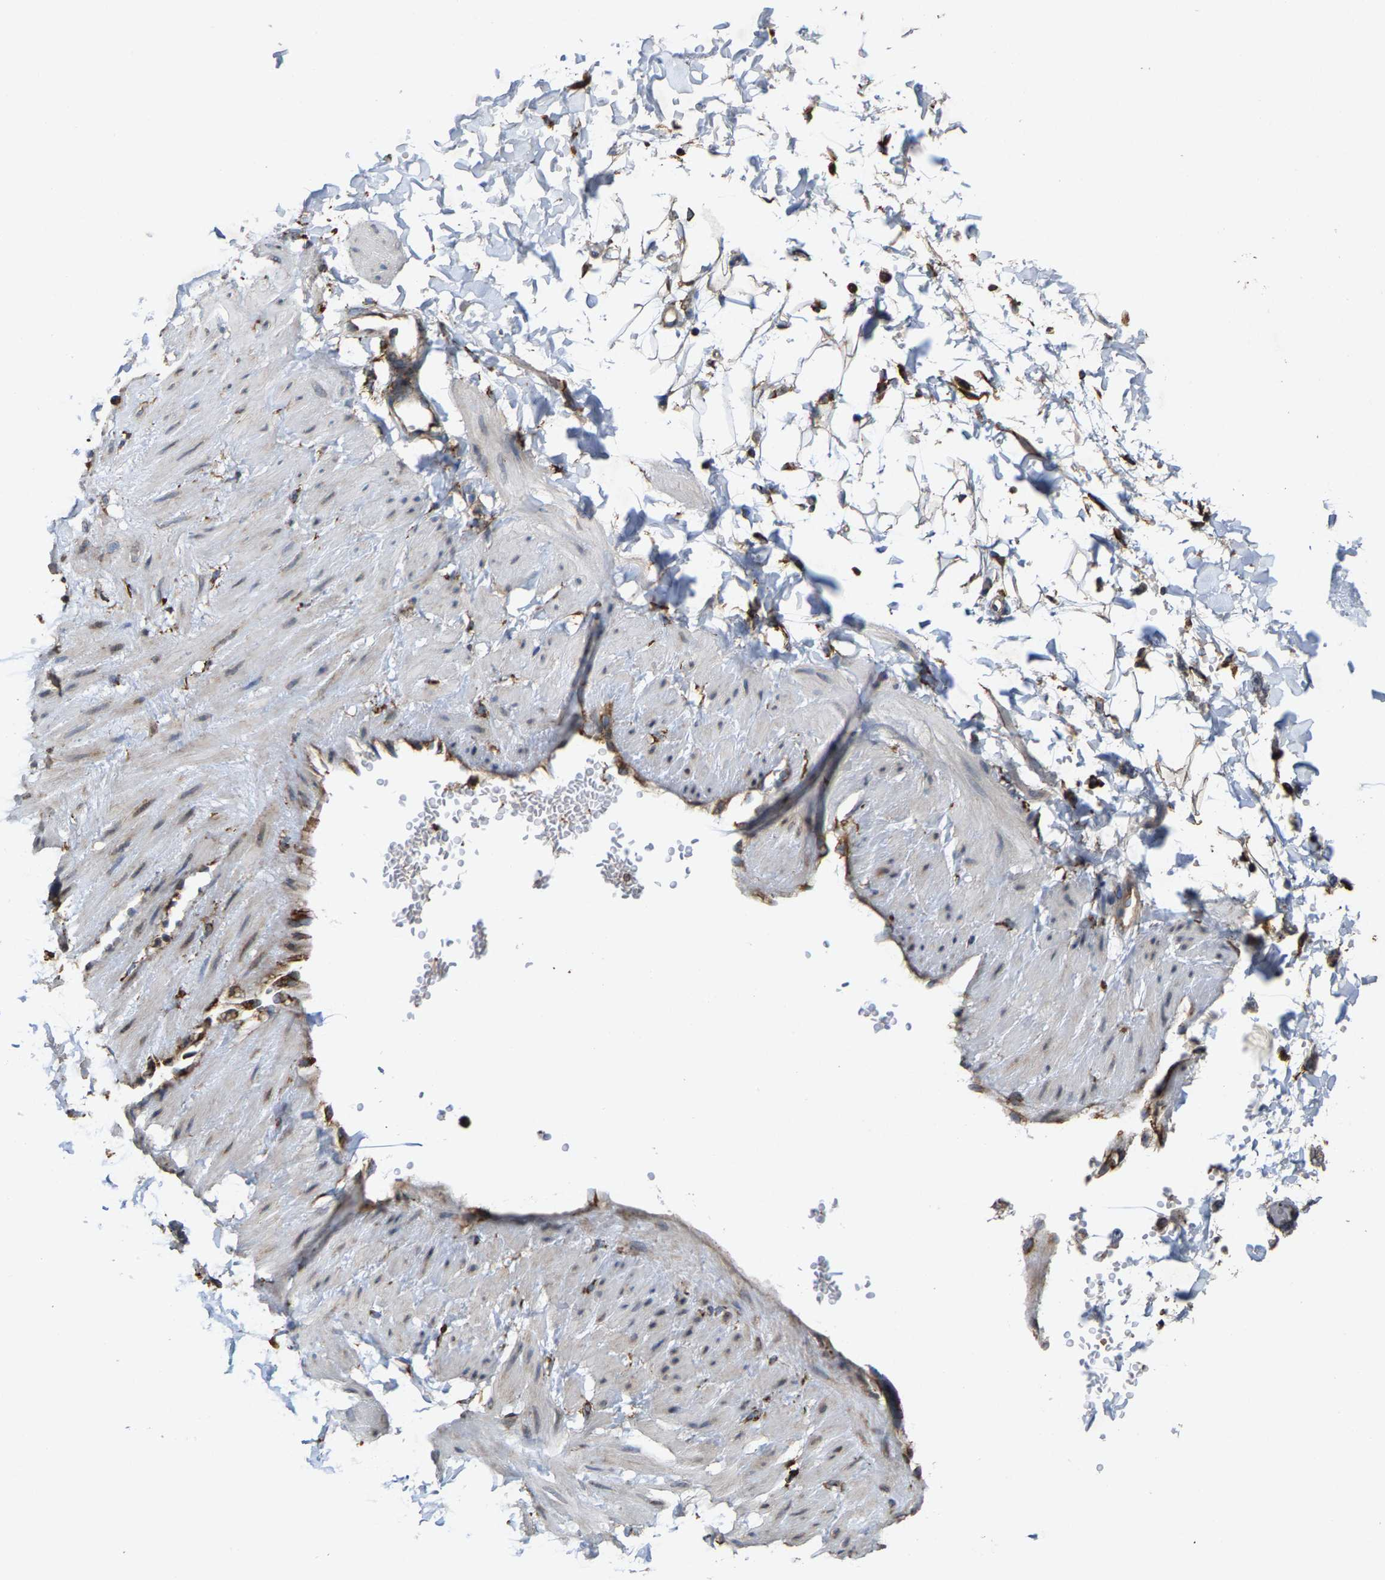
{"staining": {"intensity": "negative", "quantity": "none", "location": "none"}, "tissue": "adipose tissue", "cell_type": "Adipocytes", "image_type": "normal", "snomed": [{"axis": "morphology", "description": "Normal tissue, NOS"}, {"axis": "topography", "description": "Adipose tissue"}, {"axis": "topography", "description": "Vascular tissue"}, {"axis": "topography", "description": "Peripheral nerve tissue"}], "caption": "This is an immunohistochemistry (IHC) histopathology image of benign adipose tissue. There is no positivity in adipocytes.", "gene": "FGD3", "patient": {"sex": "male", "age": 25}}